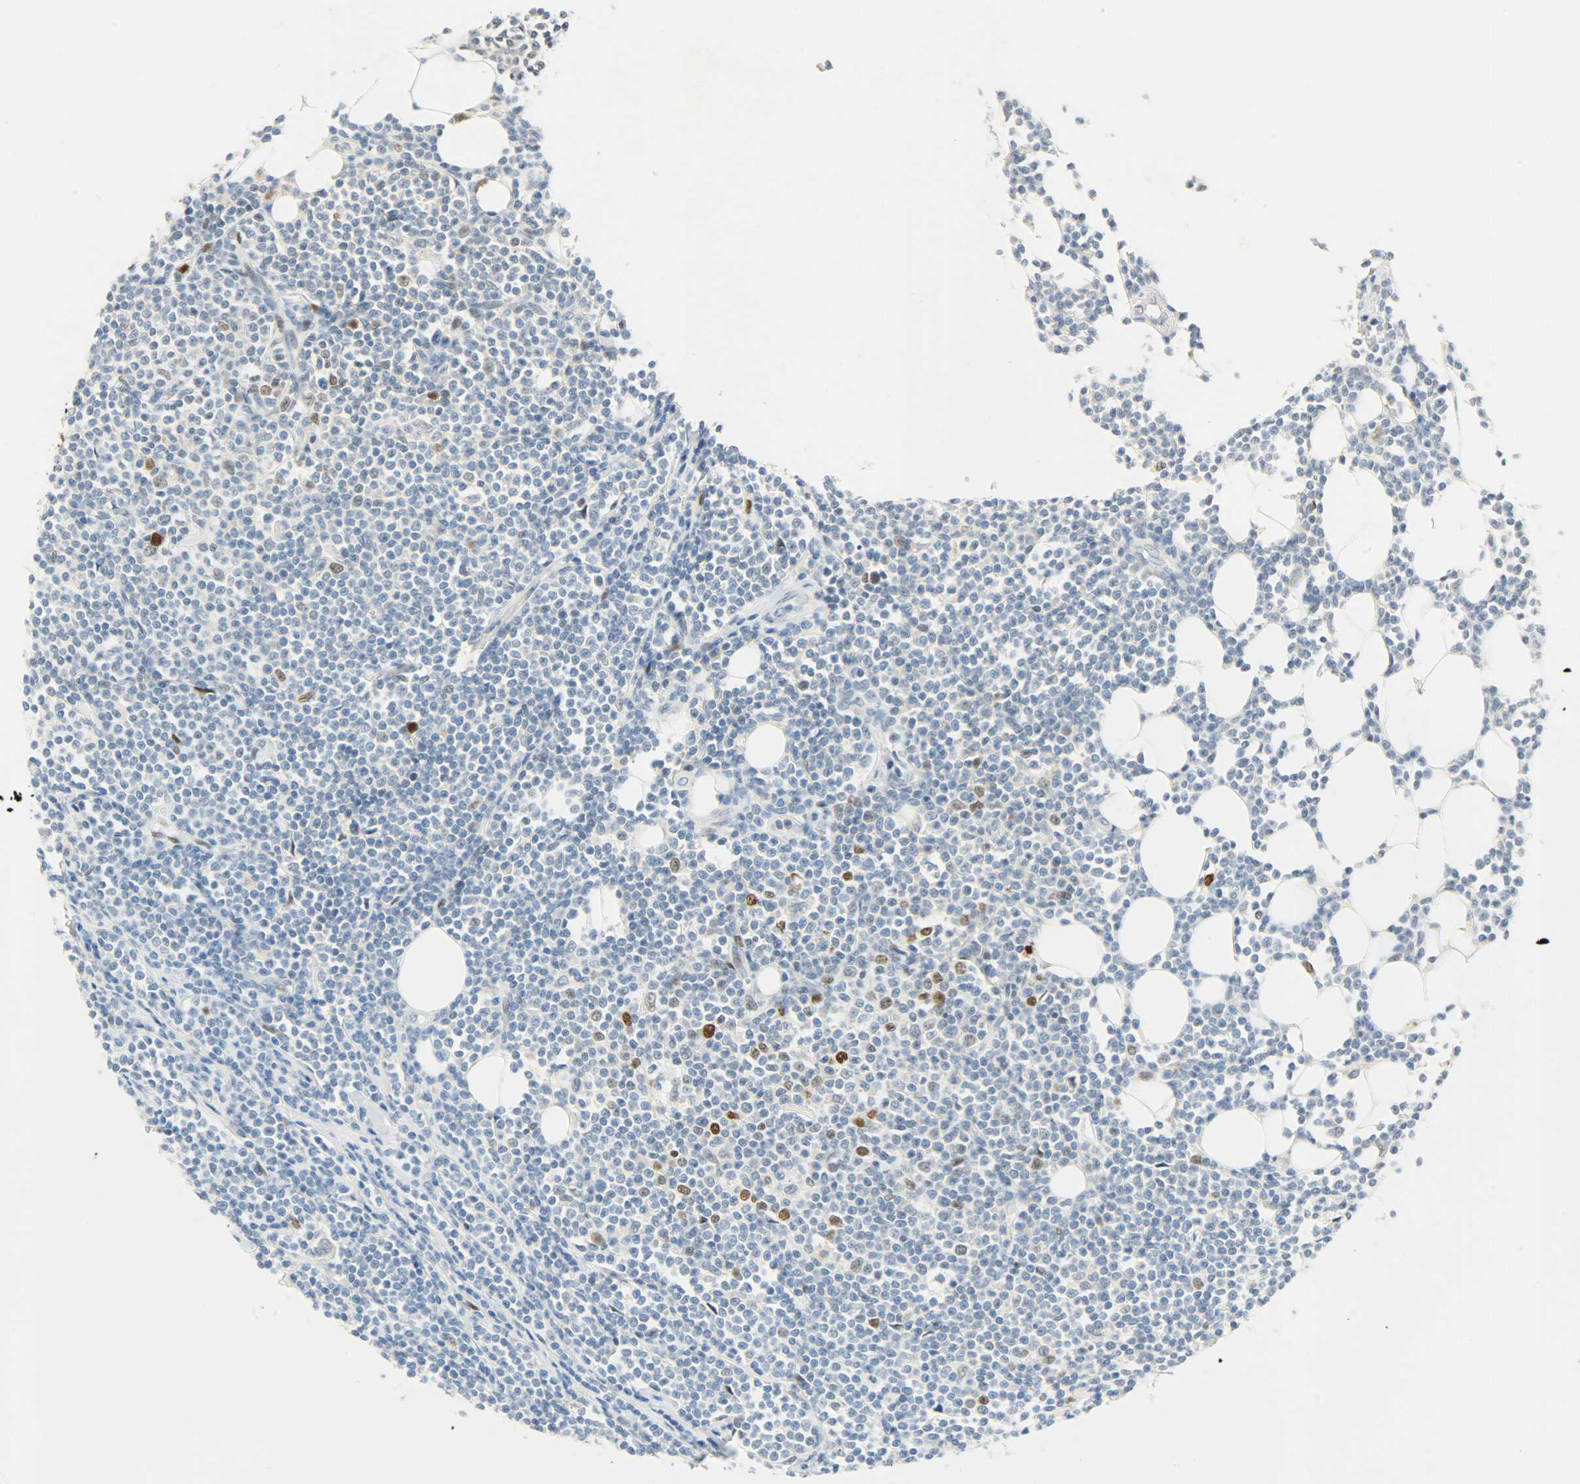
{"staining": {"intensity": "negative", "quantity": "none", "location": "none"}, "tissue": "lymphoma", "cell_type": "Tumor cells", "image_type": "cancer", "snomed": [{"axis": "morphology", "description": "Malignant lymphoma, non-Hodgkin's type, Low grade"}, {"axis": "topography", "description": "Soft tissue"}], "caption": "IHC photomicrograph of neoplastic tissue: malignant lymphoma, non-Hodgkin's type (low-grade) stained with DAB demonstrates no significant protein positivity in tumor cells.", "gene": "JUNB", "patient": {"sex": "male", "age": 92}}